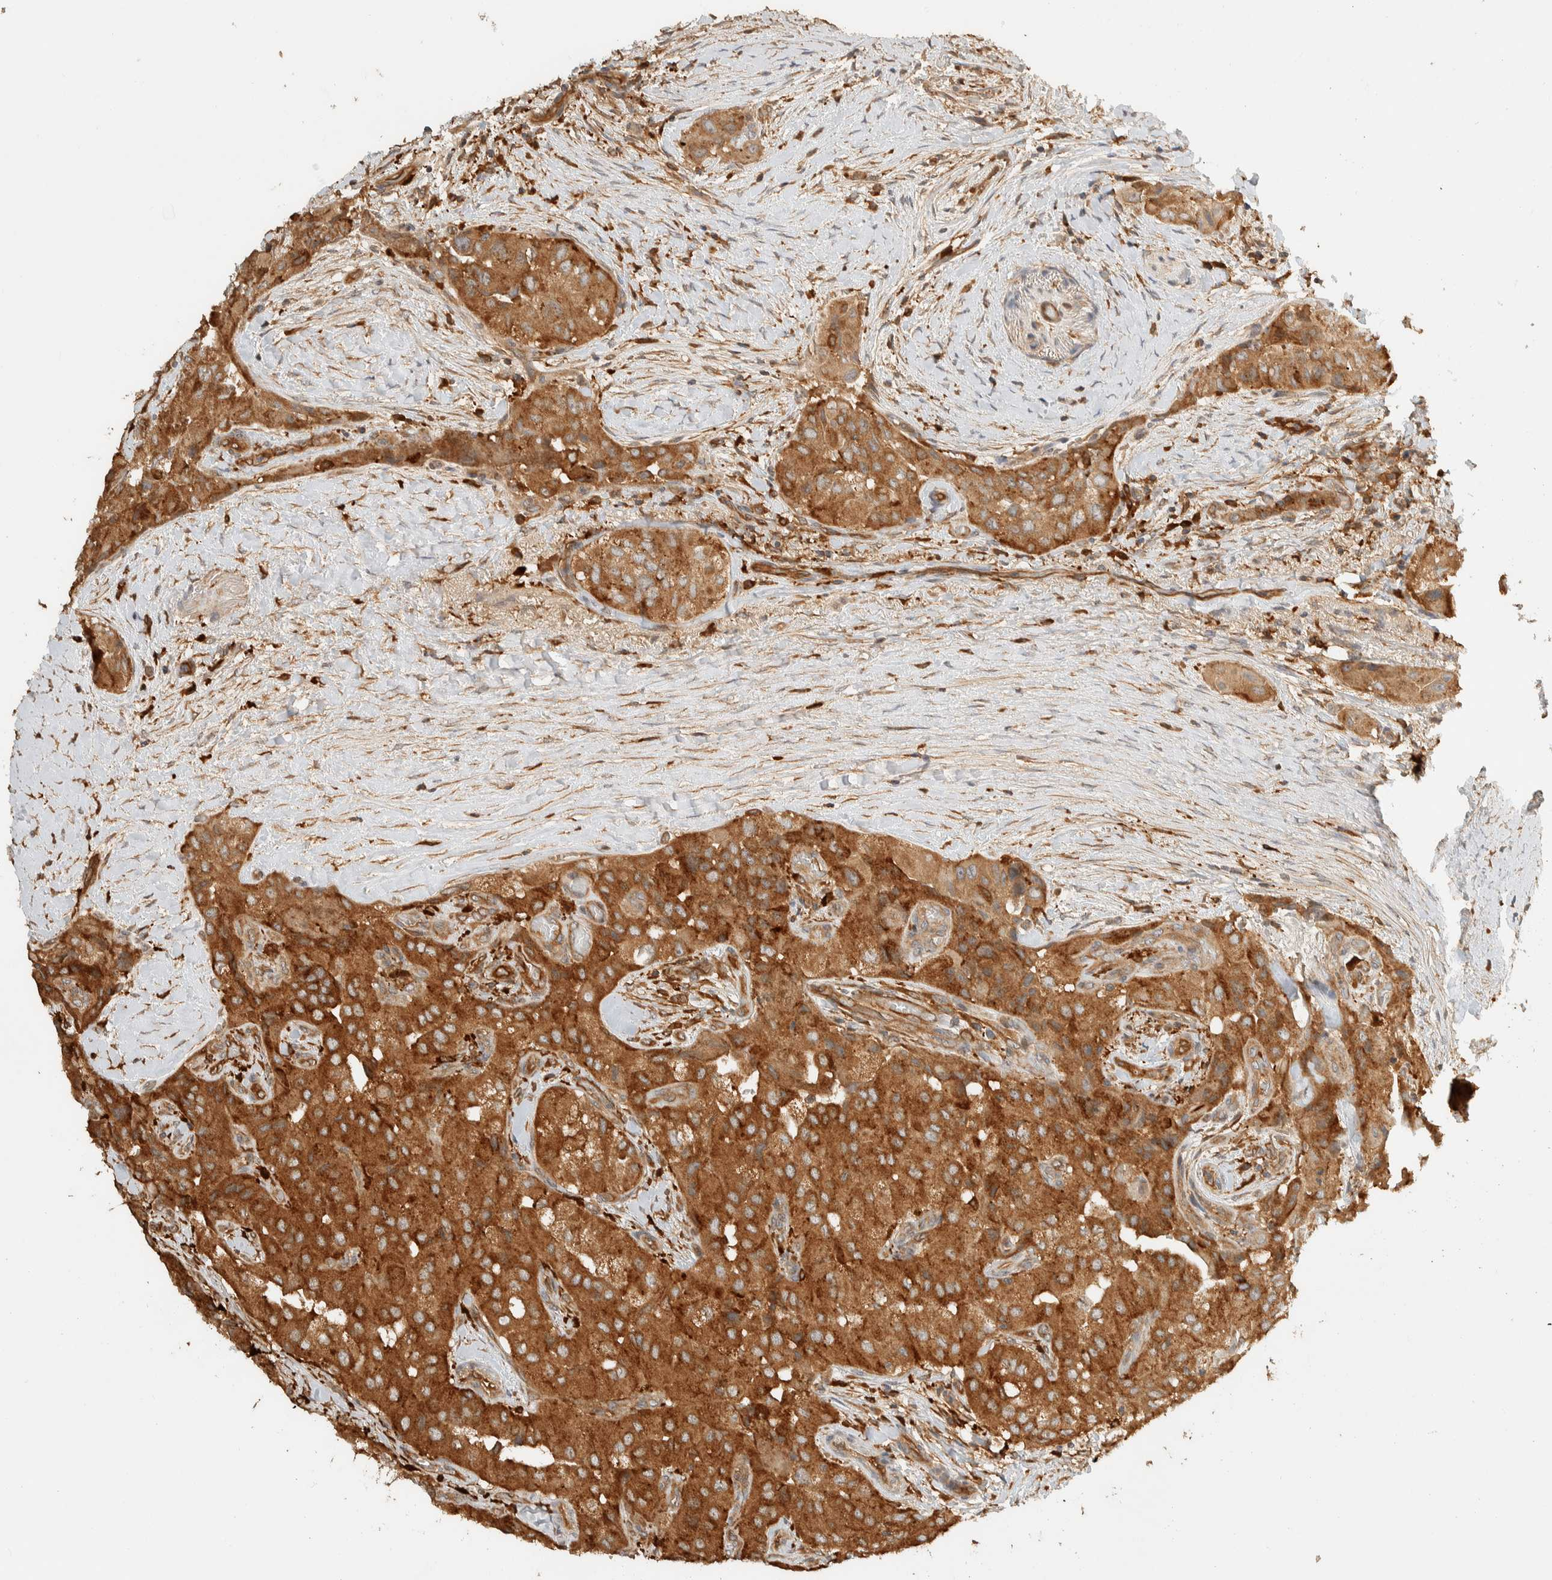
{"staining": {"intensity": "strong", "quantity": ">75%", "location": "cytoplasmic/membranous"}, "tissue": "thyroid cancer", "cell_type": "Tumor cells", "image_type": "cancer", "snomed": [{"axis": "morphology", "description": "Papillary adenocarcinoma, NOS"}, {"axis": "topography", "description": "Thyroid gland"}], "caption": "An IHC micrograph of tumor tissue is shown. Protein staining in brown labels strong cytoplasmic/membranous positivity in thyroid cancer within tumor cells. The staining was performed using DAB, with brown indicating positive protein expression. Nuclei are stained blue with hematoxylin.", "gene": "TMEM192", "patient": {"sex": "female", "age": 59}}